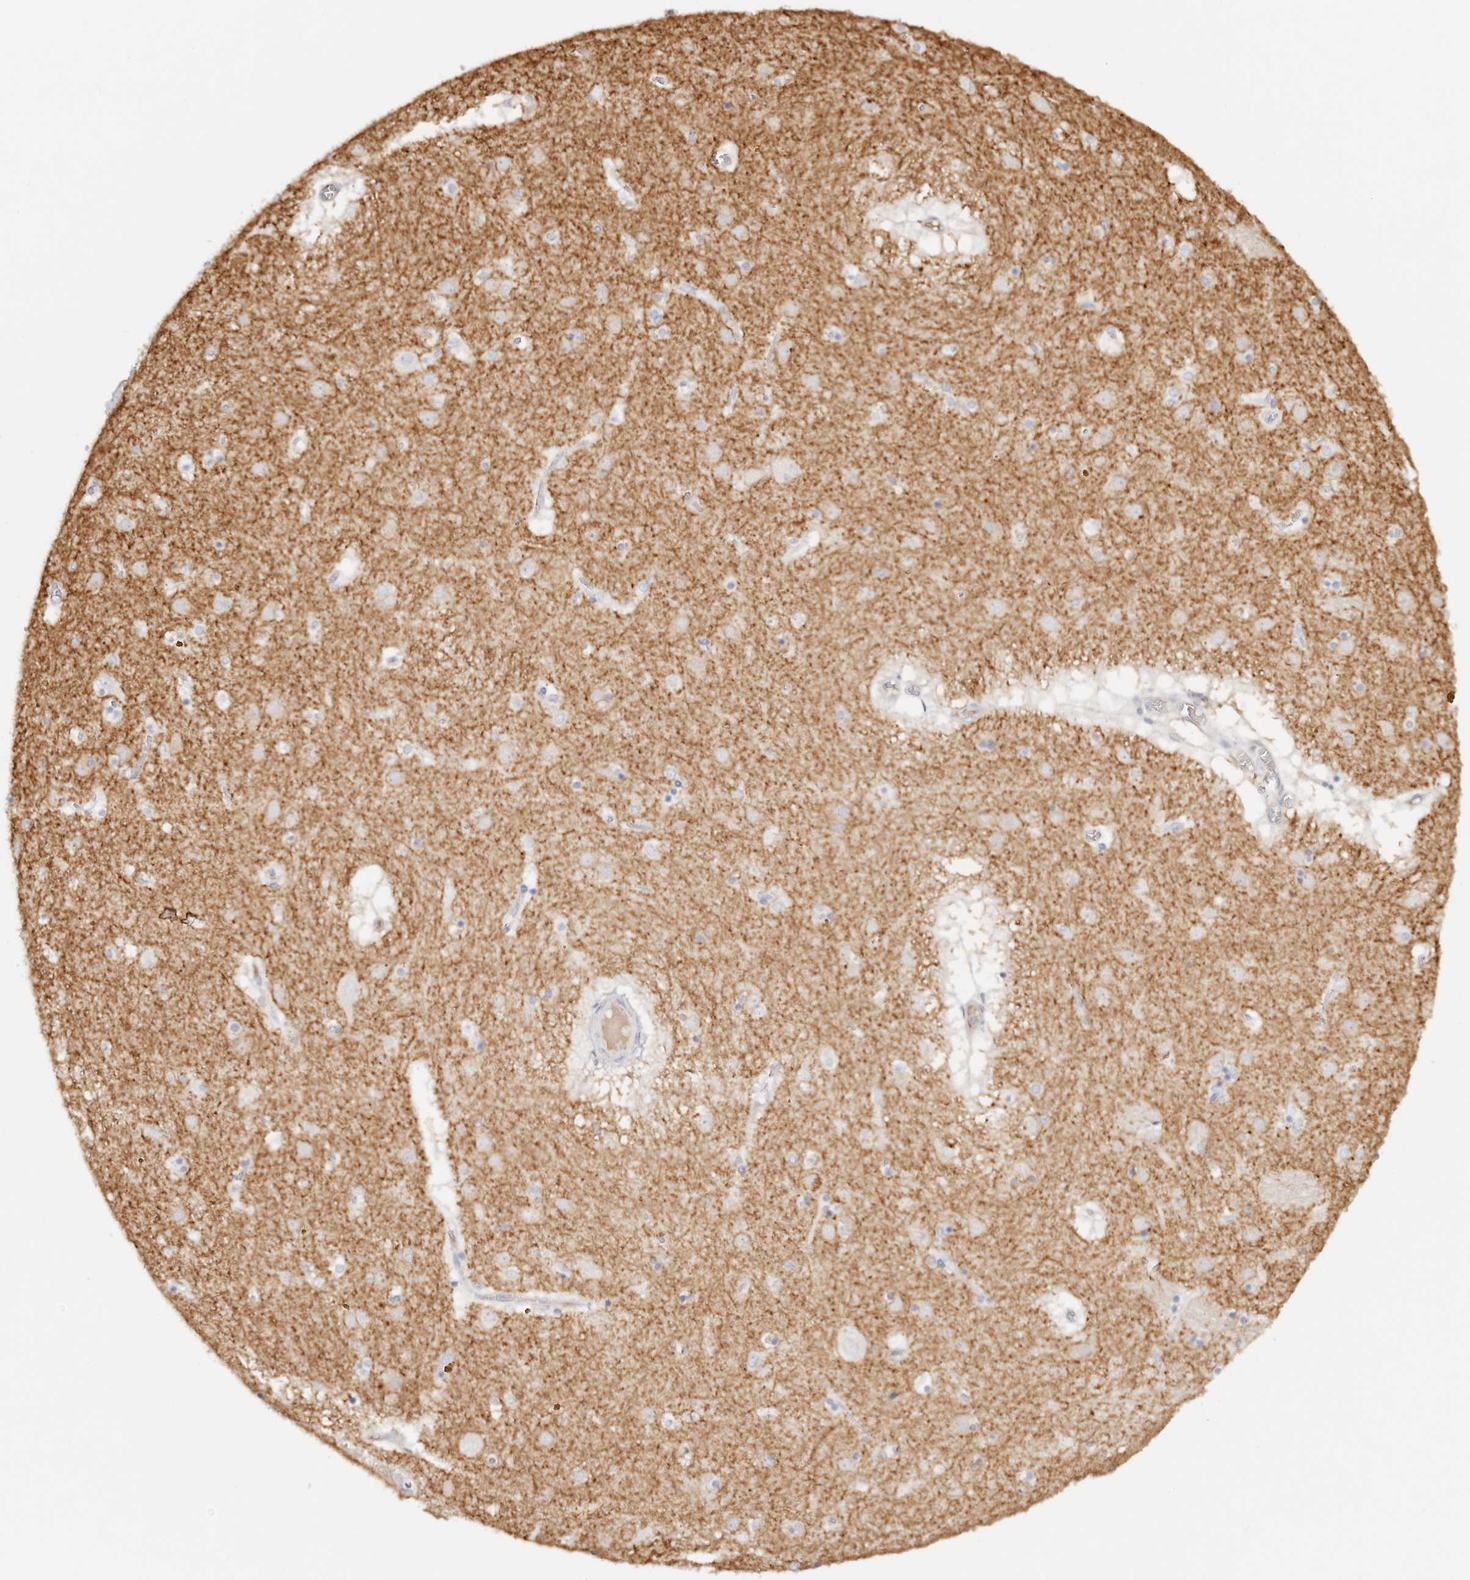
{"staining": {"intensity": "negative", "quantity": "none", "location": "none"}, "tissue": "caudate", "cell_type": "Glial cells", "image_type": "normal", "snomed": [{"axis": "morphology", "description": "Normal tissue, NOS"}, {"axis": "topography", "description": "Lateral ventricle wall"}], "caption": "Immunohistochemistry (IHC) of unremarkable caudate exhibits no expression in glial cells.", "gene": "DNASE1", "patient": {"sex": "male", "age": 70}}